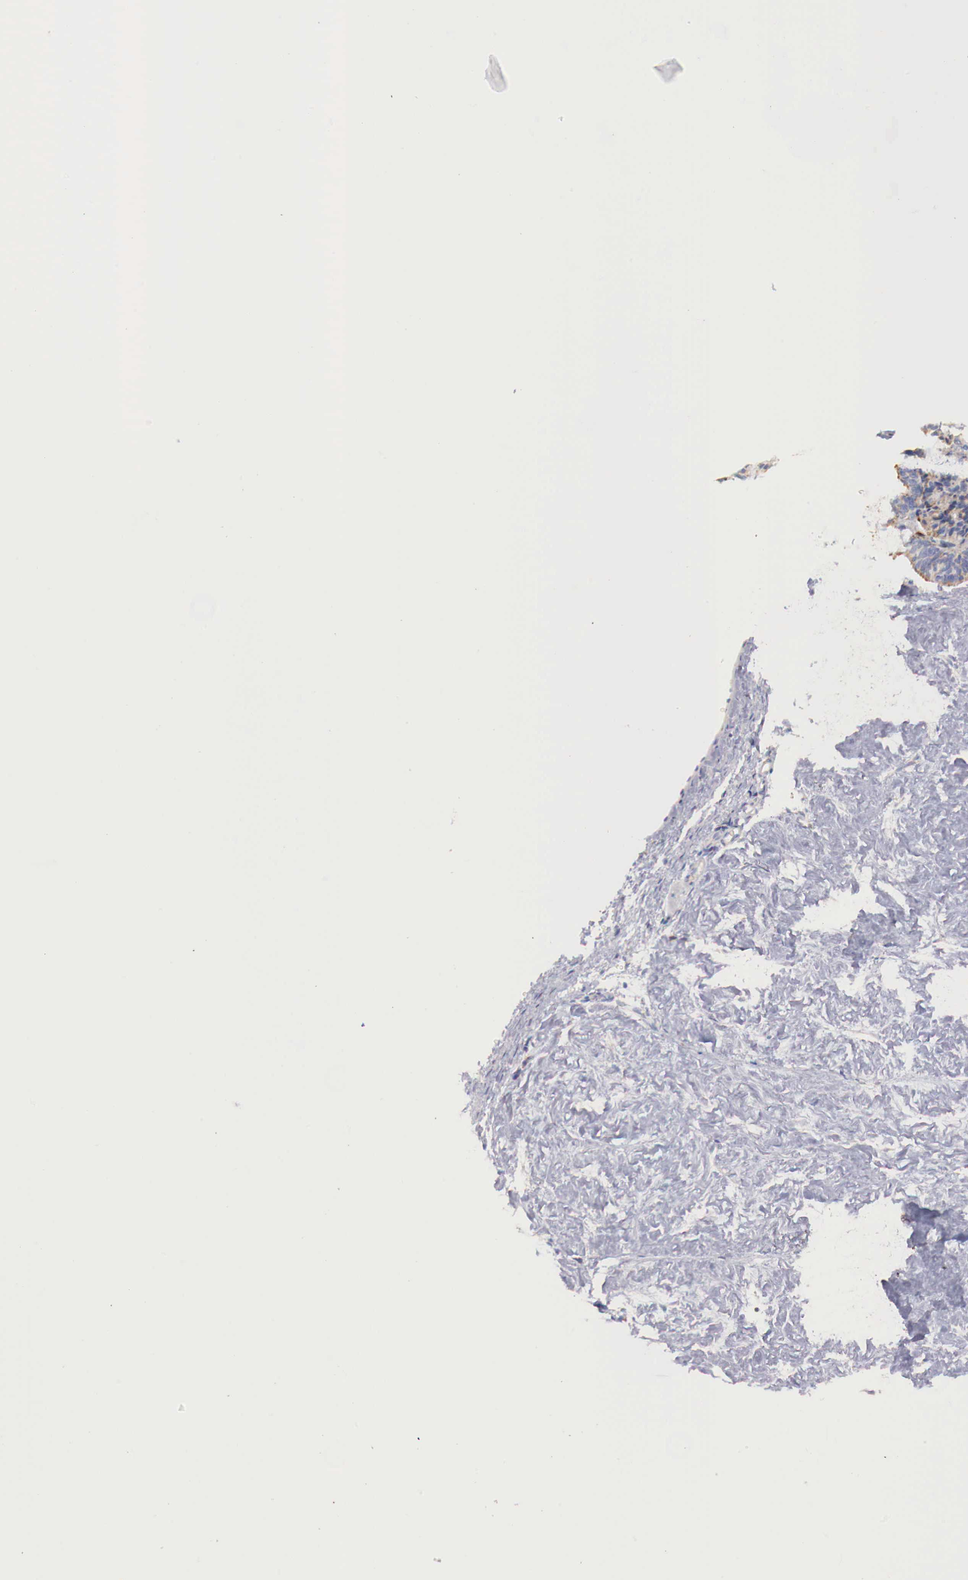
{"staining": {"intensity": "weak", "quantity": ">75%", "location": "cytoplasmic/membranous"}, "tissue": "ovarian cancer", "cell_type": "Tumor cells", "image_type": "cancer", "snomed": [{"axis": "morphology", "description": "Carcinoma, endometroid"}, {"axis": "topography", "description": "Ovary"}], "caption": "A low amount of weak cytoplasmic/membranous positivity is seen in approximately >75% of tumor cells in ovarian endometroid carcinoma tissue. (Brightfield microscopy of DAB IHC at high magnification).", "gene": "IDH3G", "patient": {"sex": "female", "age": 52}}